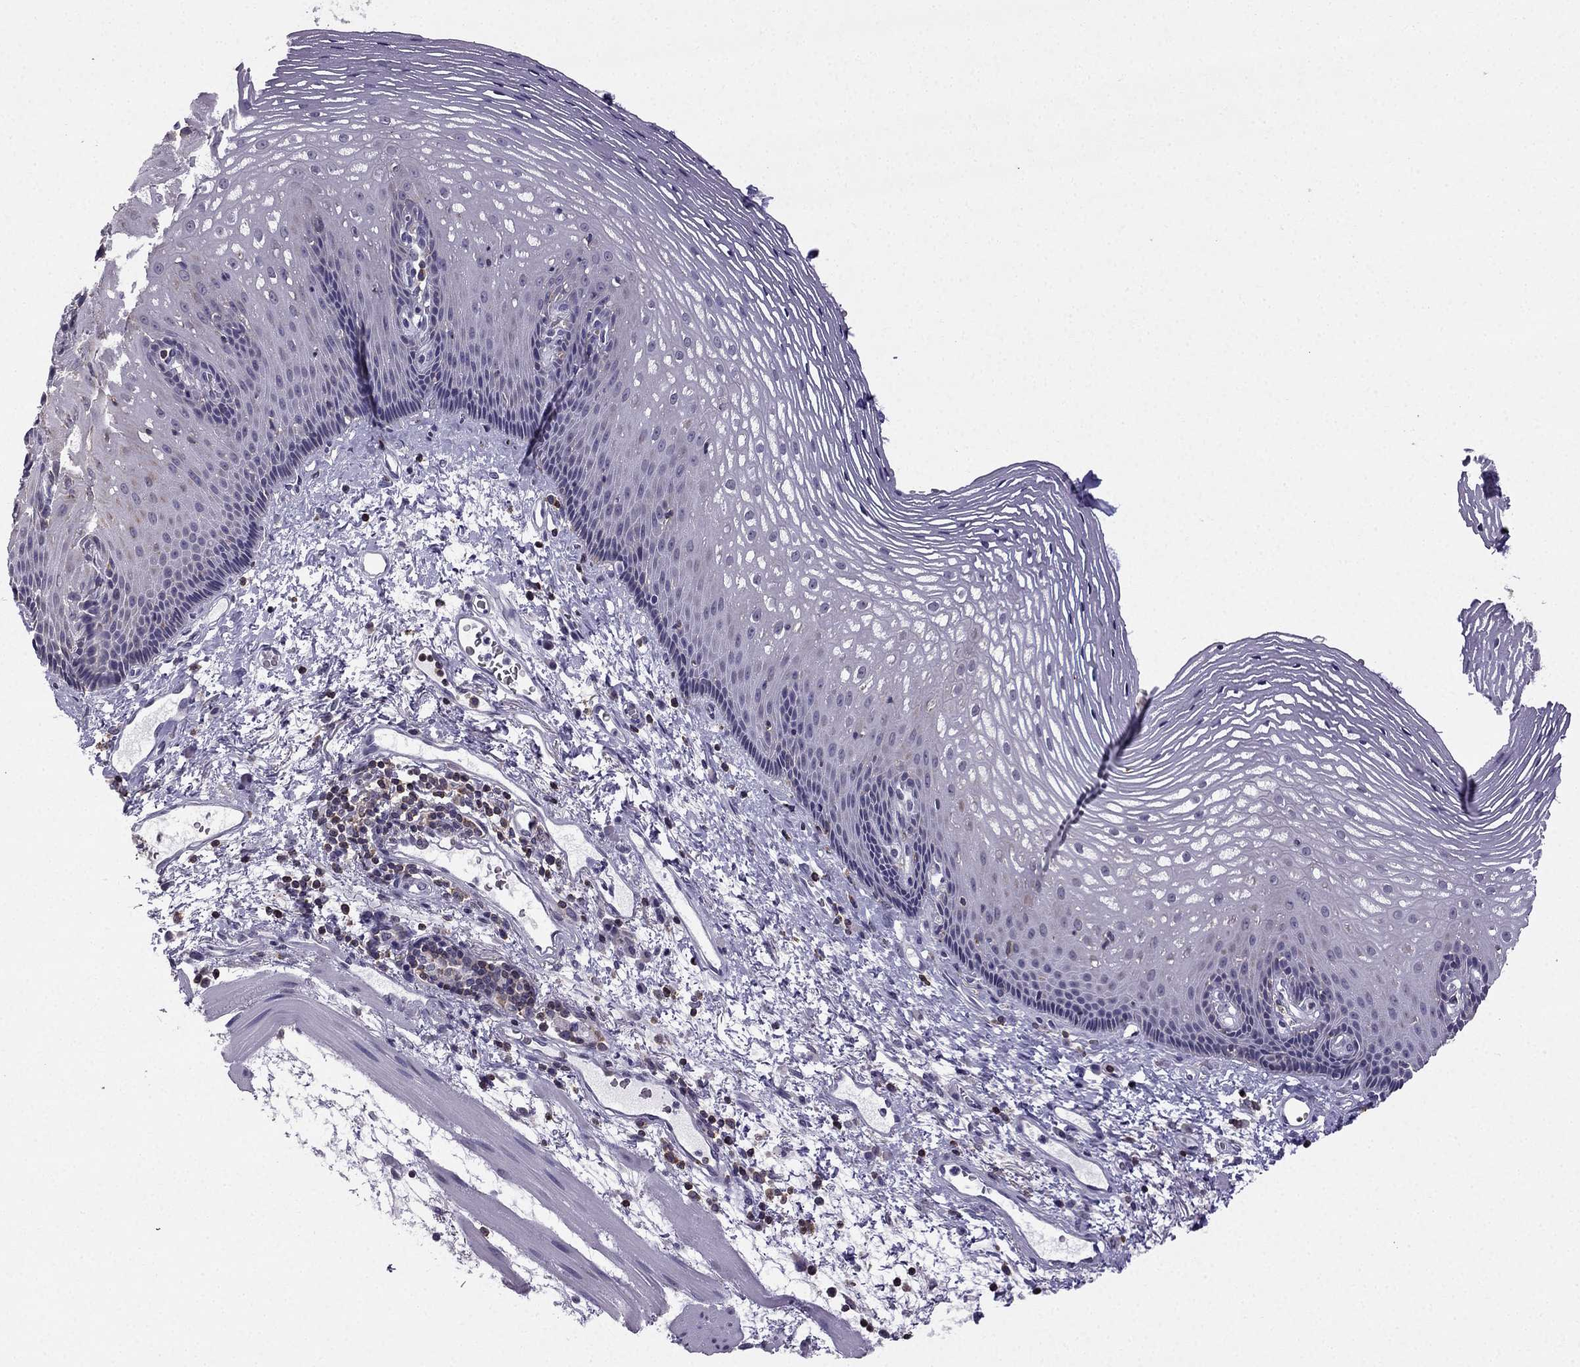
{"staining": {"intensity": "negative", "quantity": "none", "location": "none"}, "tissue": "esophagus", "cell_type": "Squamous epithelial cells", "image_type": "normal", "snomed": [{"axis": "morphology", "description": "Normal tissue, NOS"}, {"axis": "topography", "description": "Esophagus"}], "caption": "A micrograph of esophagus stained for a protein demonstrates no brown staining in squamous epithelial cells.", "gene": "CCK", "patient": {"sex": "male", "age": 76}}